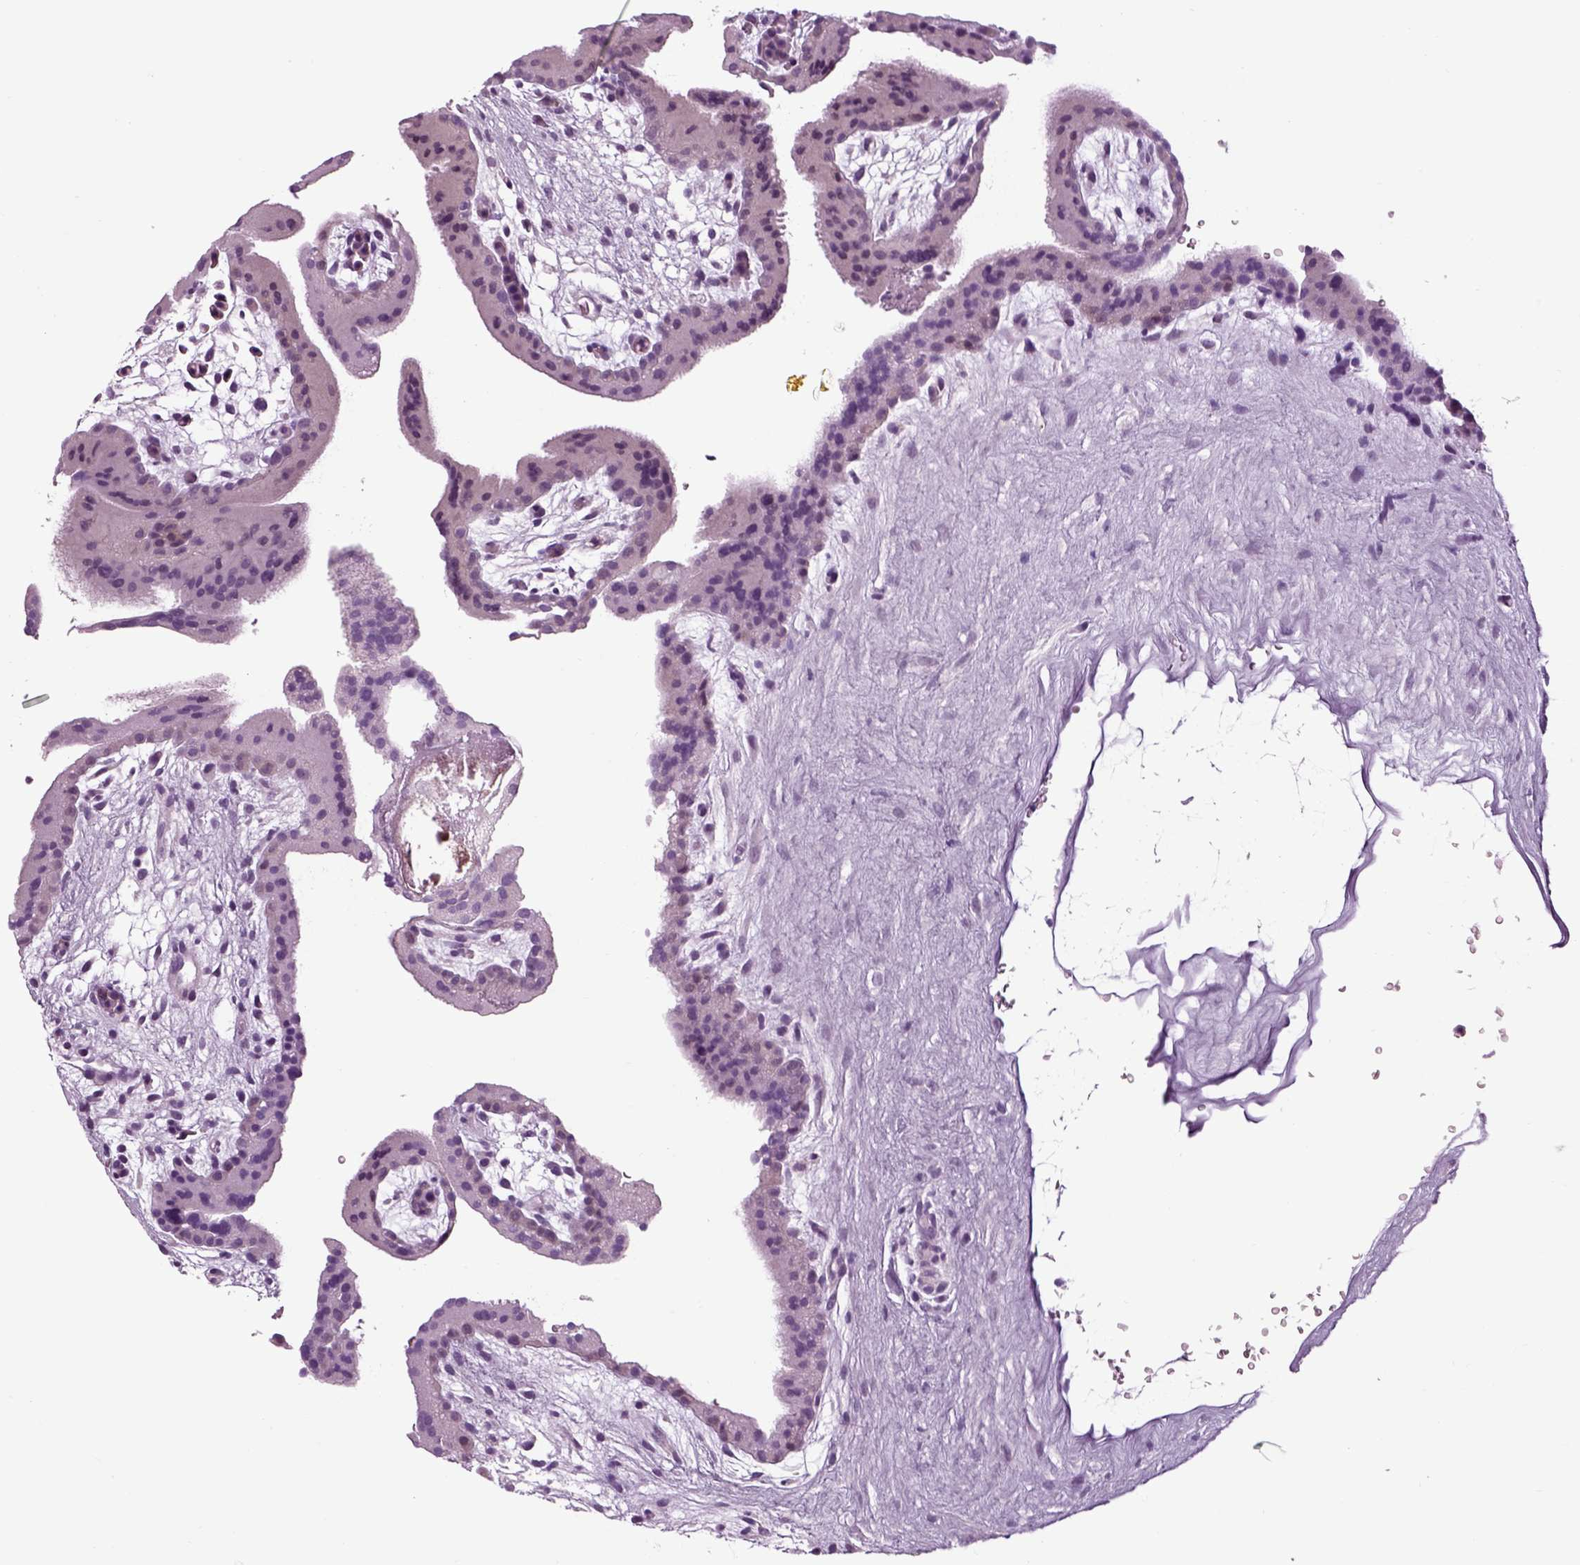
{"staining": {"intensity": "negative", "quantity": "none", "location": "none"}, "tissue": "placenta", "cell_type": "Decidual cells", "image_type": "normal", "snomed": [{"axis": "morphology", "description": "Normal tissue, NOS"}, {"axis": "topography", "description": "Placenta"}], "caption": "A high-resolution photomicrograph shows immunohistochemistry (IHC) staining of benign placenta, which displays no significant expression in decidual cells.", "gene": "ARHGAP11A", "patient": {"sex": "female", "age": 19}}